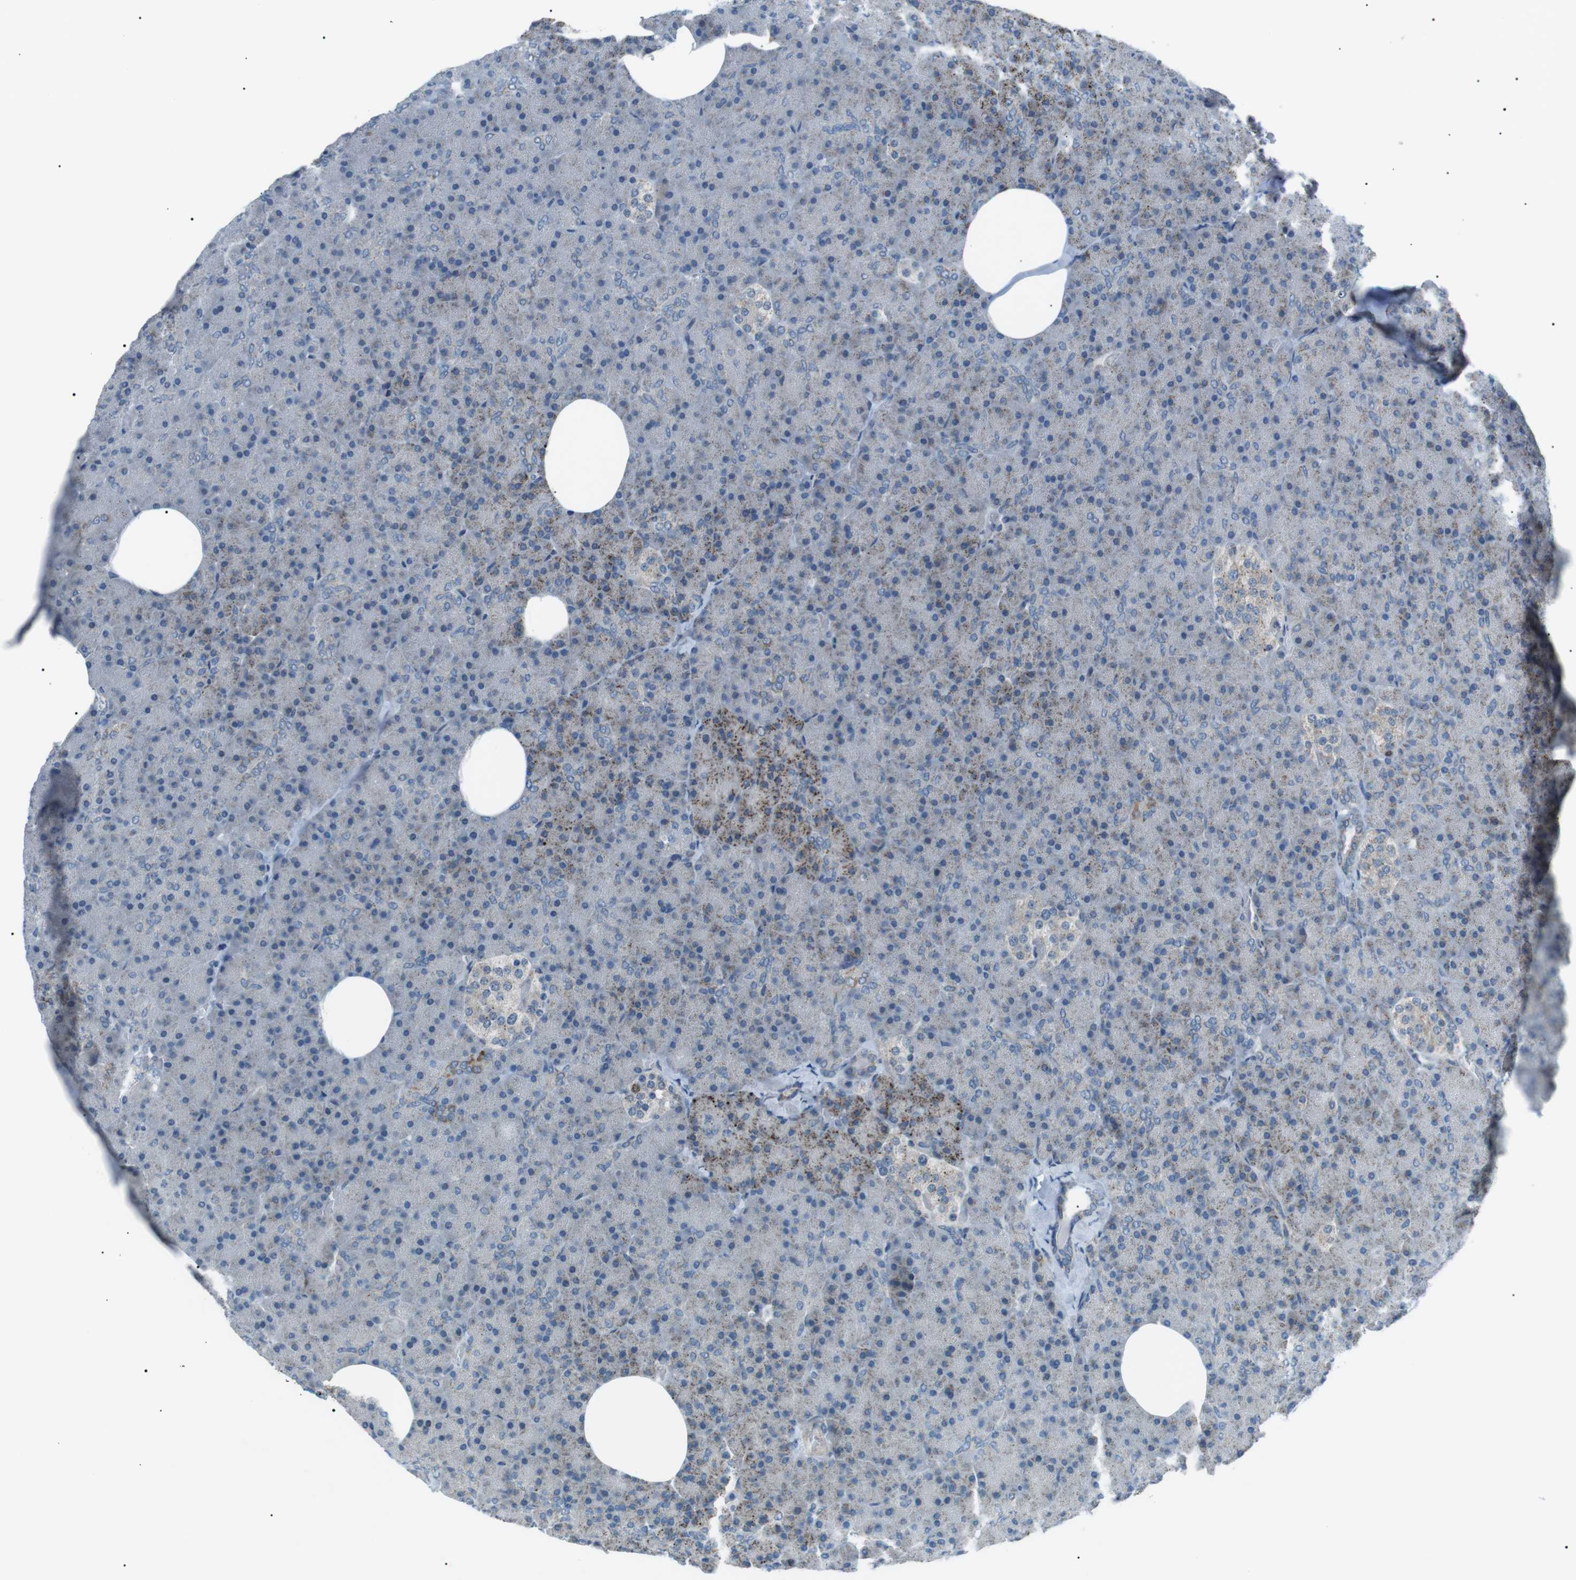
{"staining": {"intensity": "moderate", "quantity": "<25%", "location": "cytoplasmic/membranous"}, "tissue": "pancreas", "cell_type": "Exocrine glandular cells", "image_type": "normal", "snomed": [{"axis": "morphology", "description": "Normal tissue, NOS"}, {"axis": "topography", "description": "Pancreas"}], "caption": "Pancreas stained with a brown dye demonstrates moderate cytoplasmic/membranous positive staining in approximately <25% of exocrine glandular cells.", "gene": "ARID5B", "patient": {"sex": "female", "age": 35}}